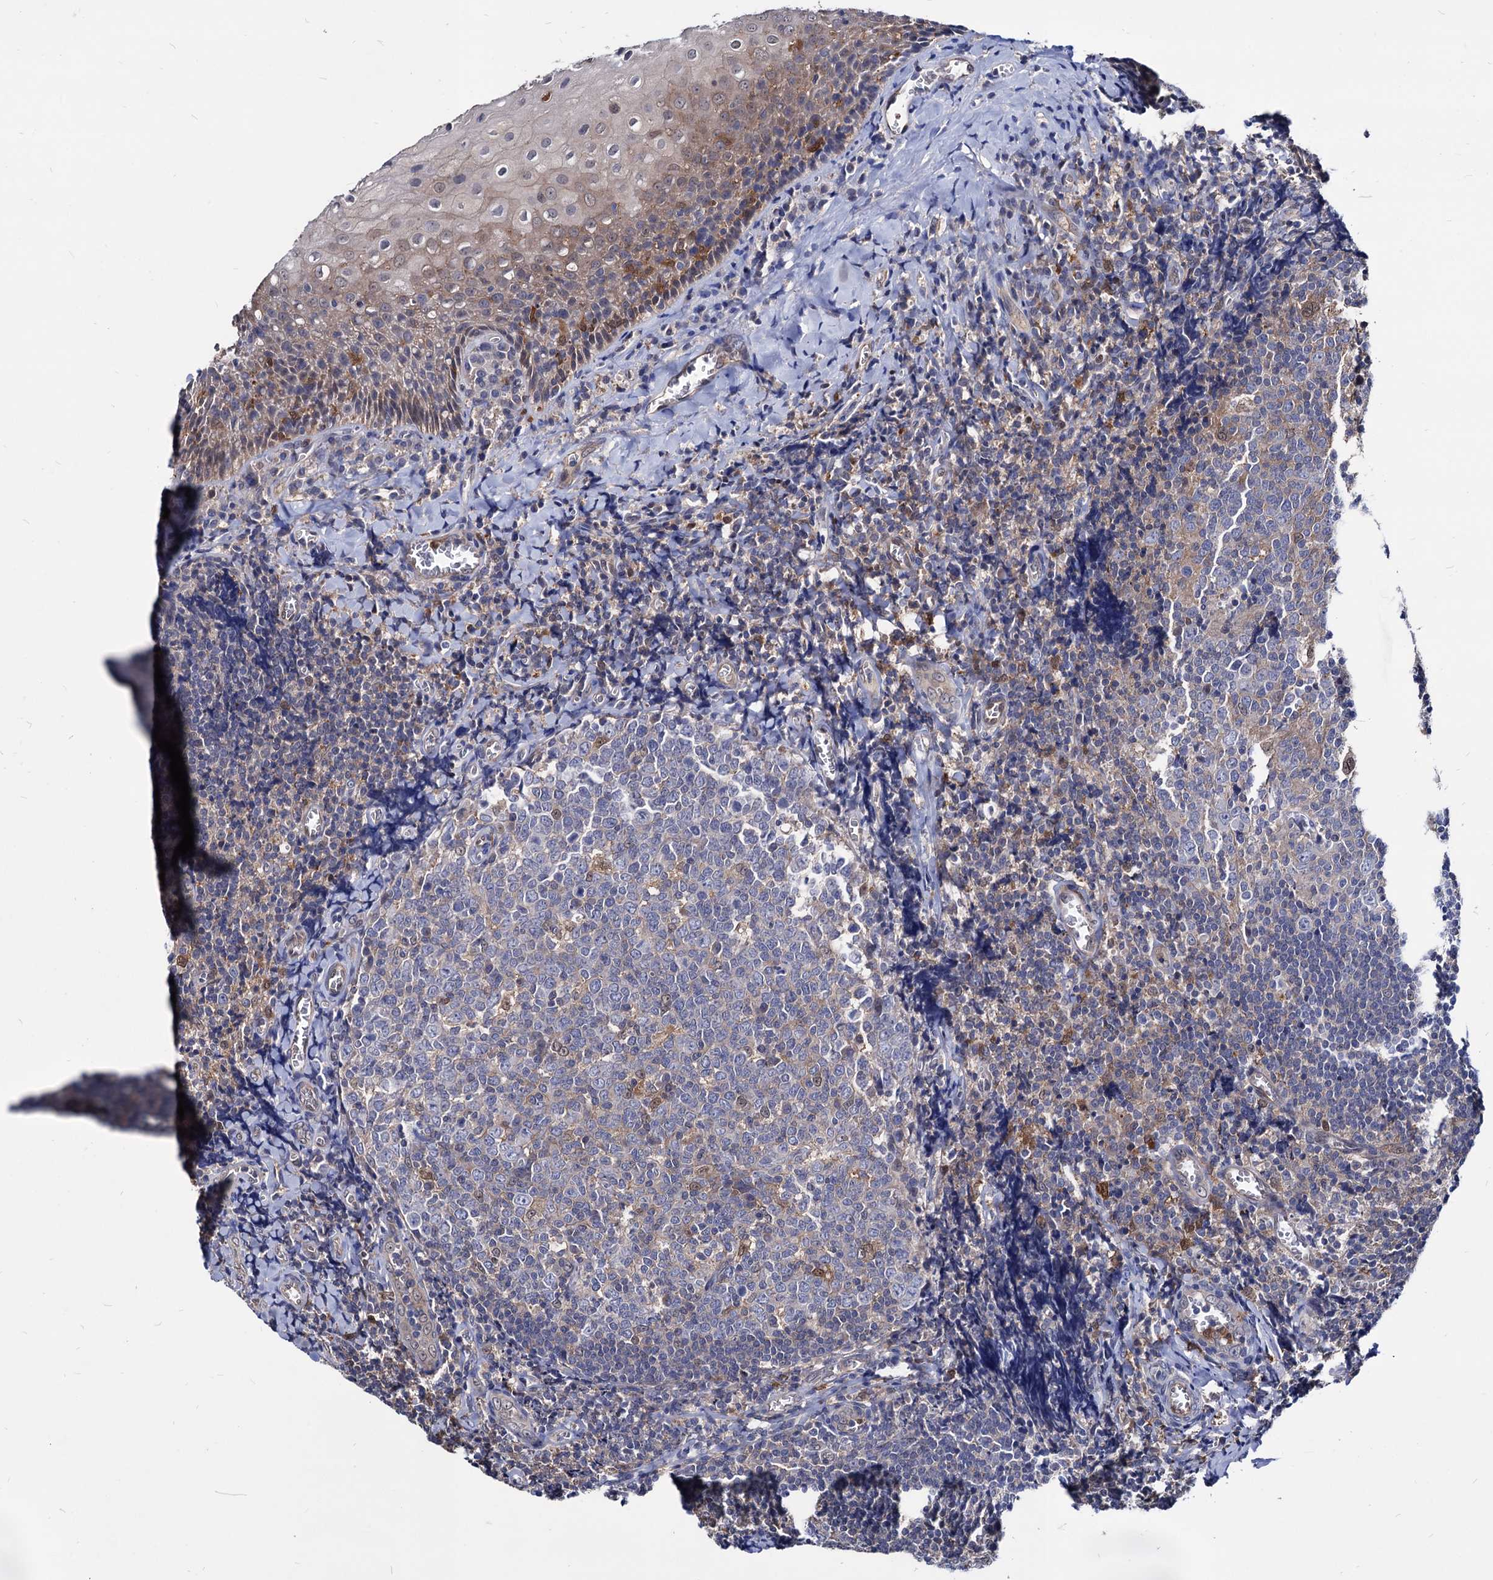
{"staining": {"intensity": "moderate", "quantity": "<25%", "location": "cytoplasmic/membranous,nuclear"}, "tissue": "tonsil", "cell_type": "Germinal center cells", "image_type": "normal", "snomed": [{"axis": "morphology", "description": "Normal tissue, NOS"}, {"axis": "topography", "description": "Tonsil"}], "caption": "Immunohistochemistry (IHC) image of unremarkable tonsil: human tonsil stained using IHC shows low levels of moderate protein expression localized specifically in the cytoplasmic/membranous,nuclear of germinal center cells, appearing as a cytoplasmic/membranous,nuclear brown color.", "gene": "CPPED1", "patient": {"sex": "male", "age": 27}}